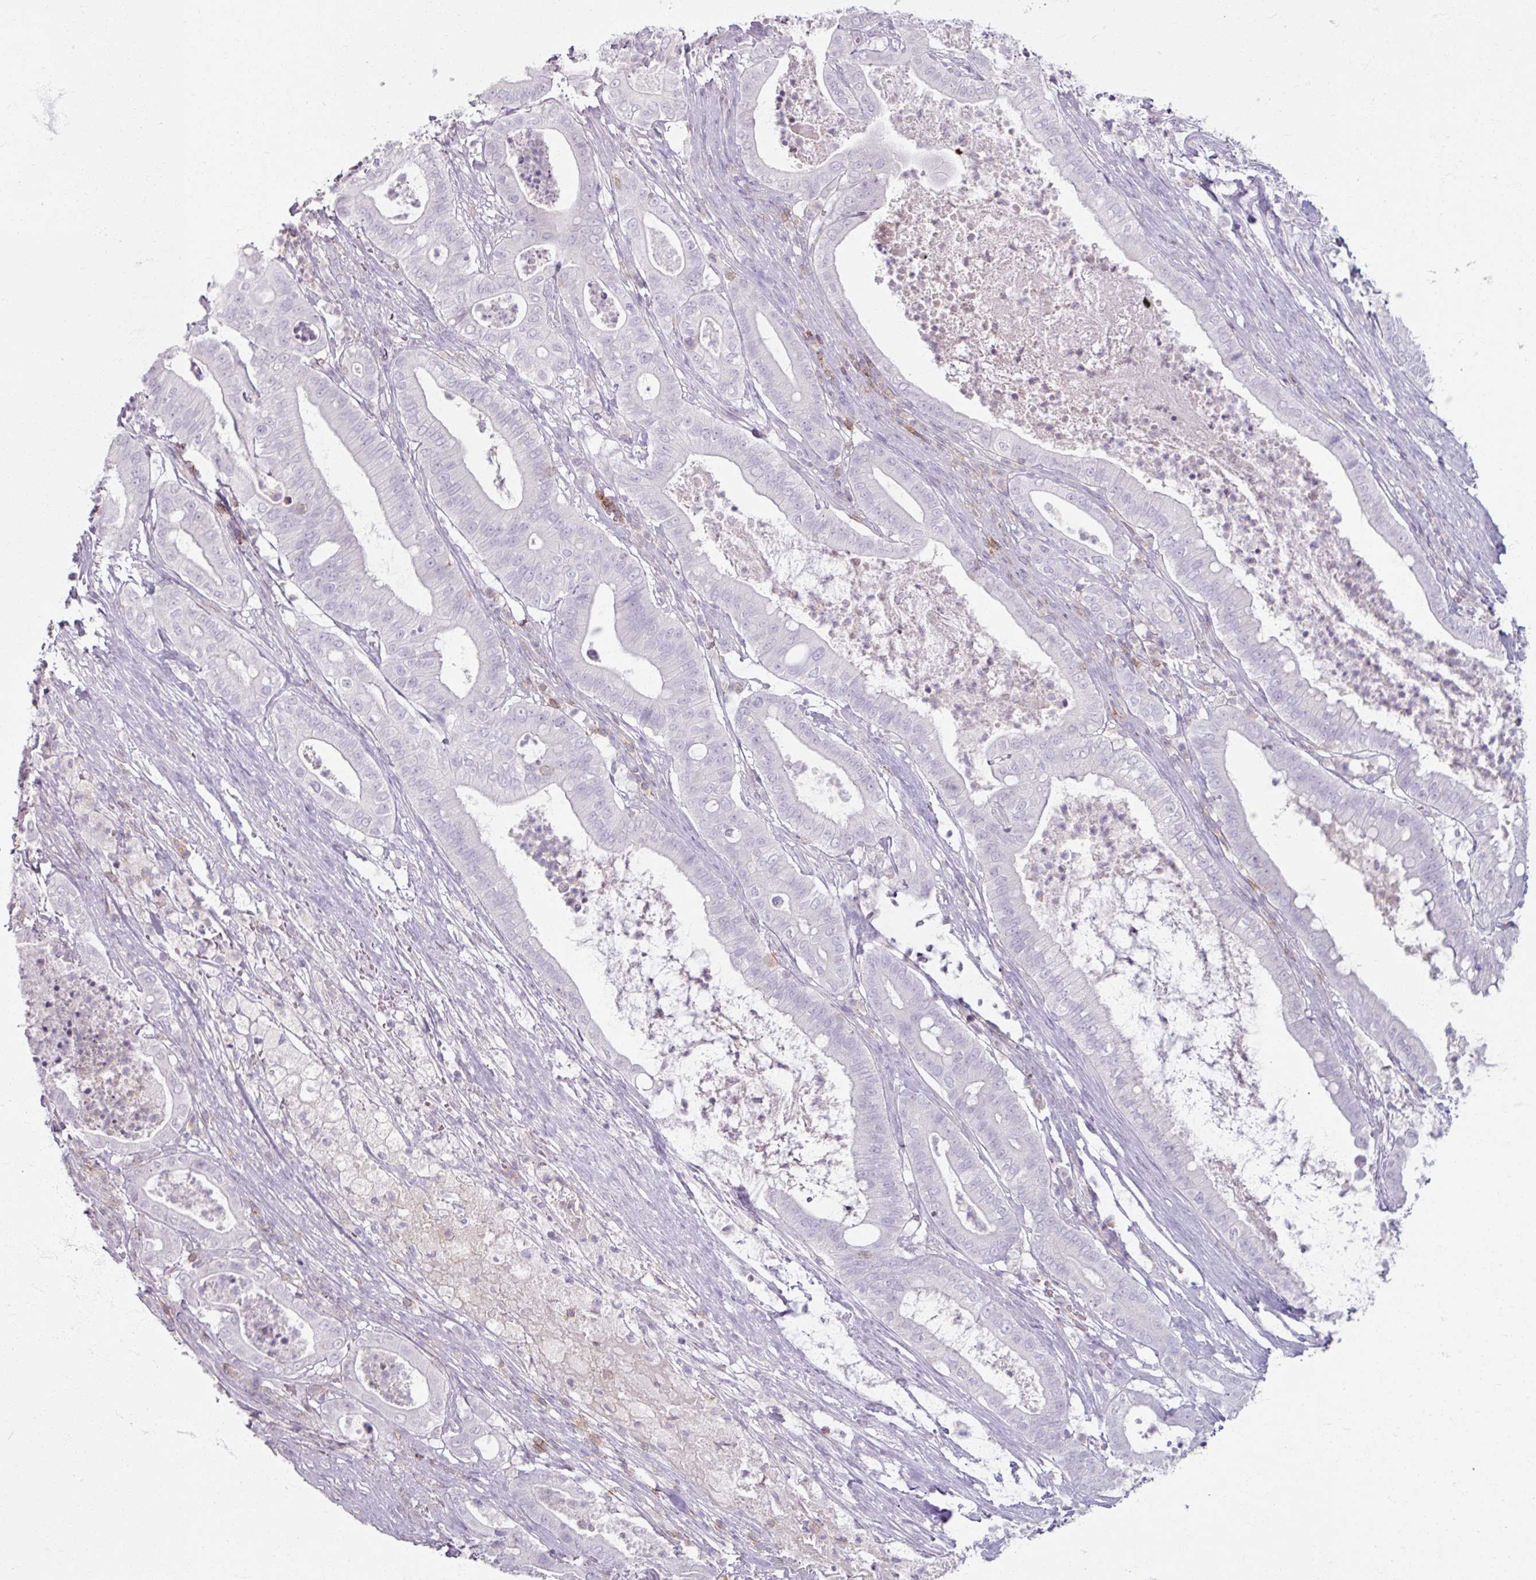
{"staining": {"intensity": "negative", "quantity": "none", "location": "none"}, "tissue": "pancreatic cancer", "cell_type": "Tumor cells", "image_type": "cancer", "snomed": [{"axis": "morphology", "description": "Adenocarcinoma, NOS"}, {"axis": "topography", "description": "Pancreas"}], "caption": "Immunohistochemical staining of pancreatic adenocarcinoma reveals no significant staining in tumor cells.", "gene": "PTPRC", "patient": {"sex": "male", "age": 71}}